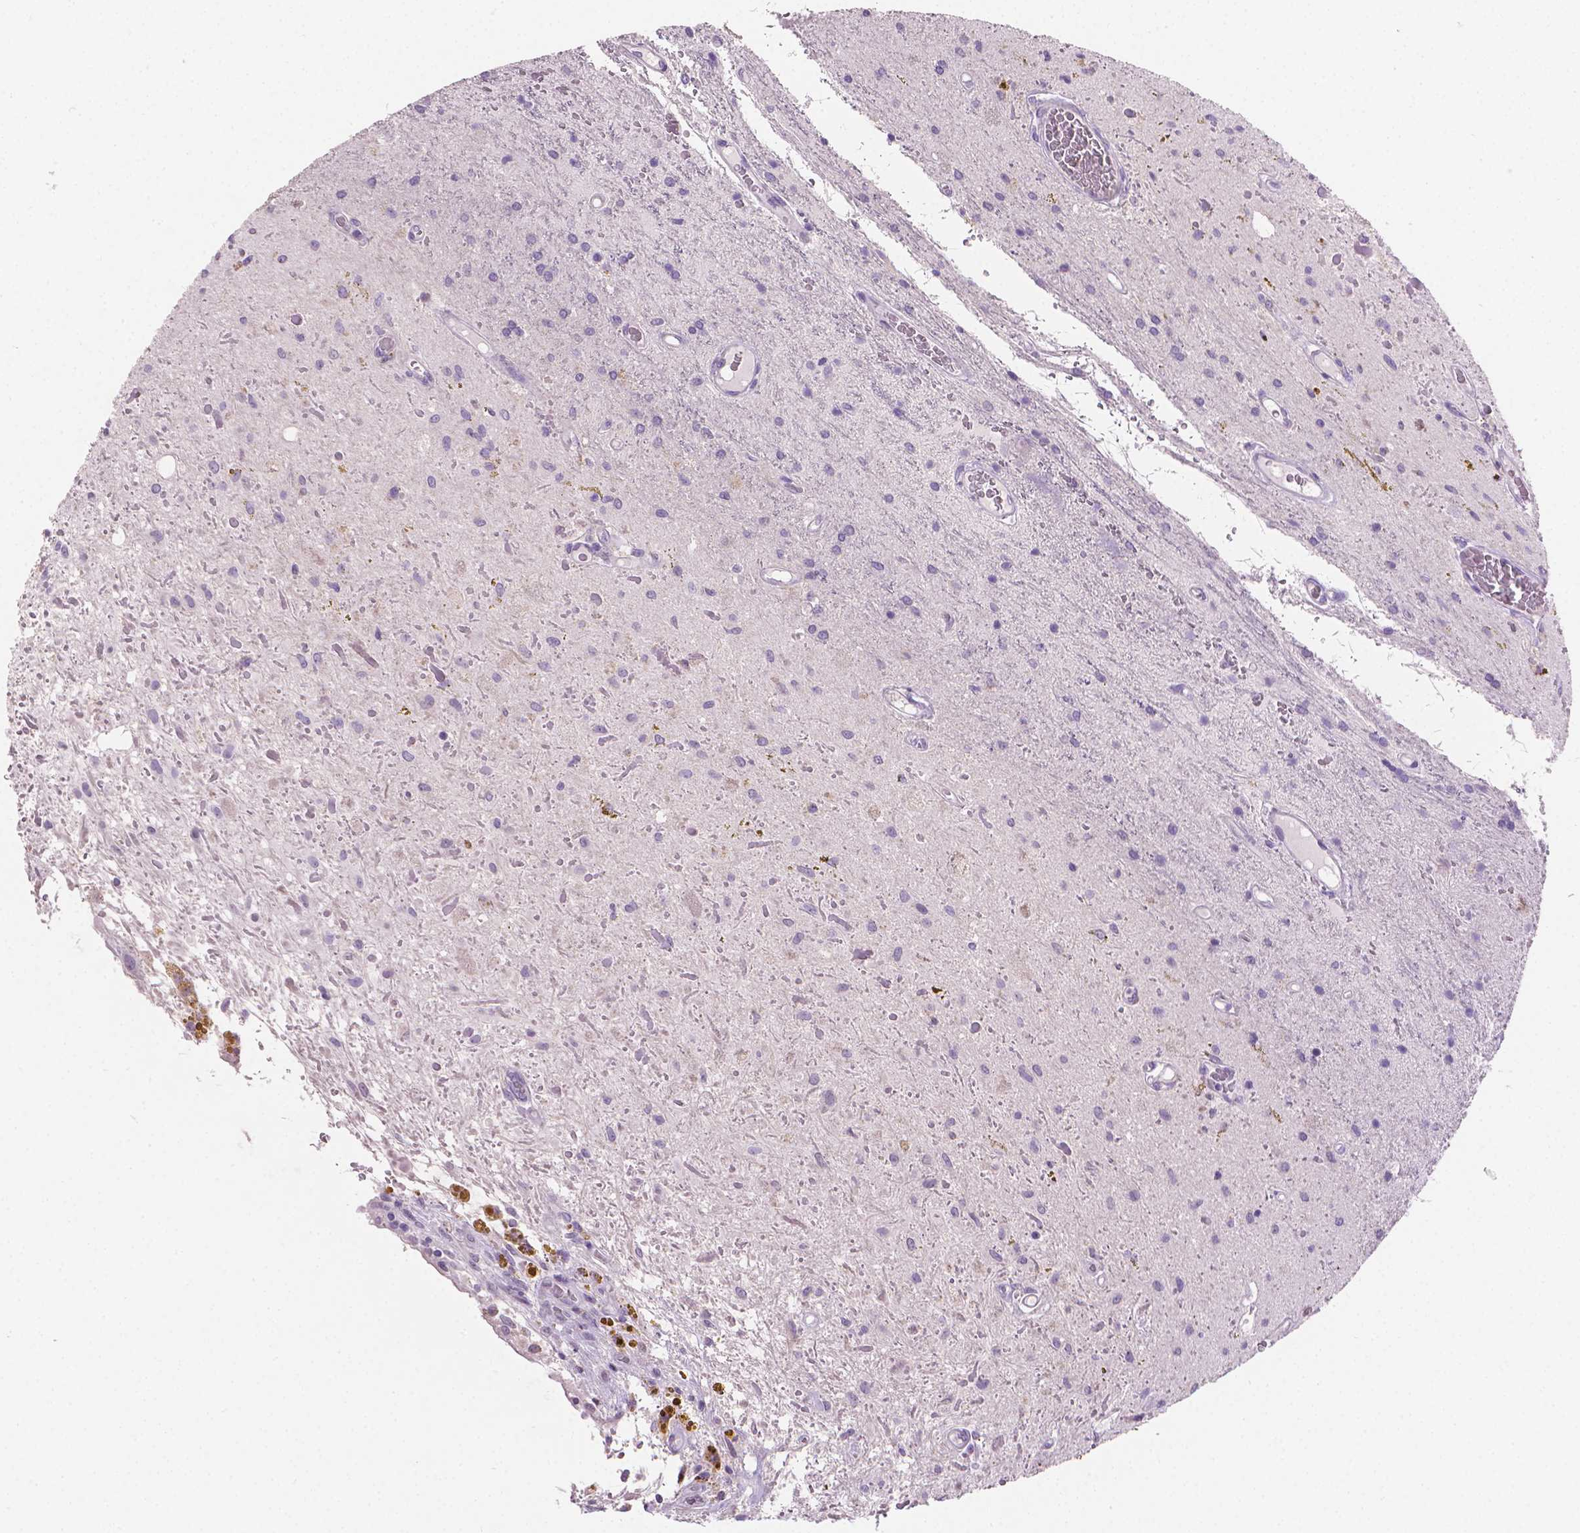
{"staining": {"intensity": "negative", "quantity": "none", "location": "none"}, "tissue": "glioma", "cell_type": "Tumor cells", "image_type": "cancer", "snomed": [{"axis": "morphology", "description": "Glioma, malignant, Low grade"}, {"axis": "topography", "description": "Cerebellum"}], "caption": "High power microscopy histopathology image of an immunohistochemistry (IHC) image of malignant glioma (low-grade), revealing no significant staining in tumor cells.", "gene": "TNNI2", "patient": {"sex": "female", "age": 14}}